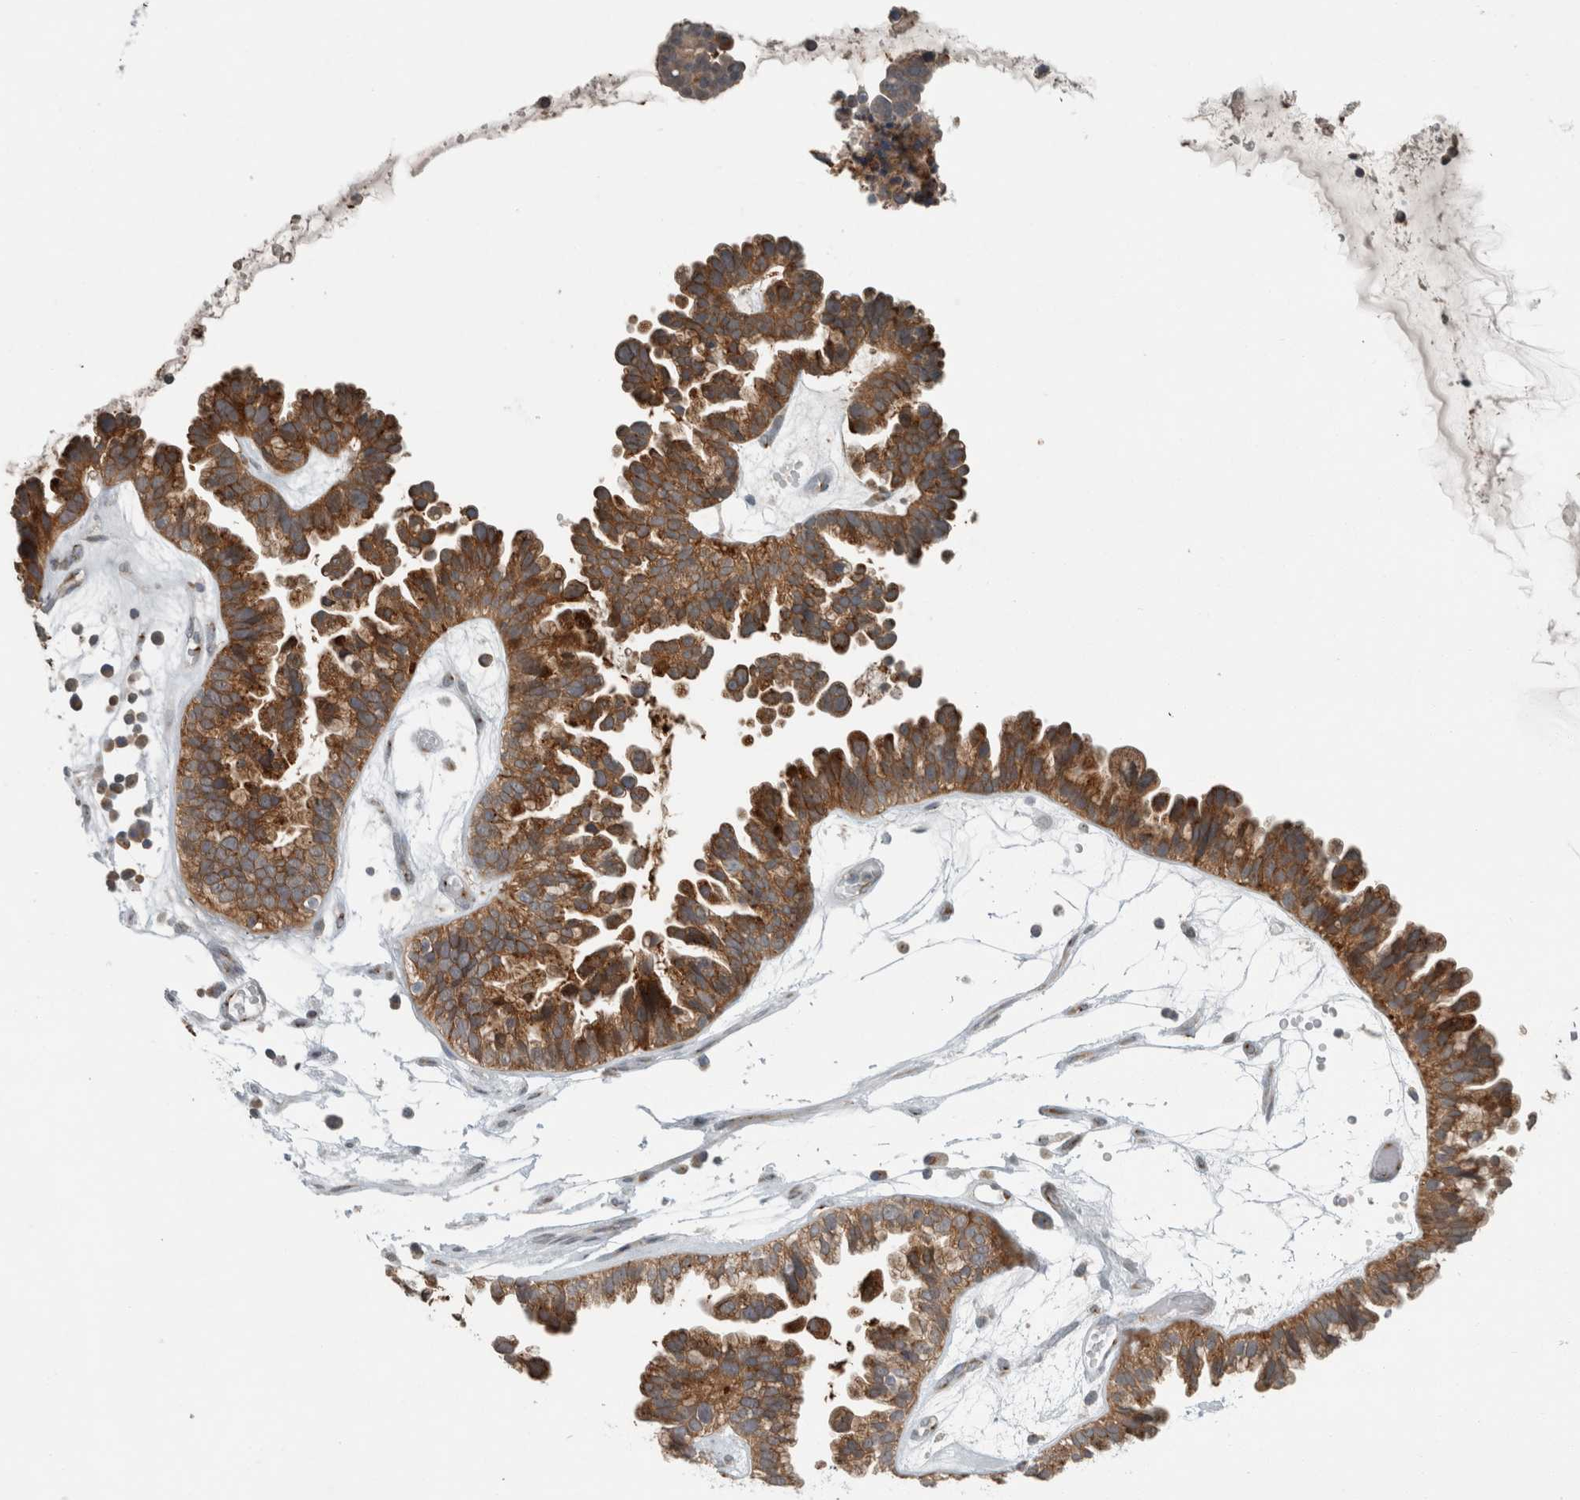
{"staining": {"intensity": "strong", "quantity": "25%-75%", "location": "cytoplasmic/membranous"}, "tissue": "ovarian cancer", "cell_type": "Tumor cells", "image_type": "cancer", "snomed": [{"axis": "morphology", "description": "Cystadenocarcinoma, serous, NOS"}, {"axis": "topography", "description": "Ovary"}], "caption": "The histopathology image demonstrates staining of ovarian cancer, revealing strong cytoplasmic/membranous protein expression (brown color) within tumor cells.", "gene": "KIF1C", "patient": {"sex": "female", "age": 56}}